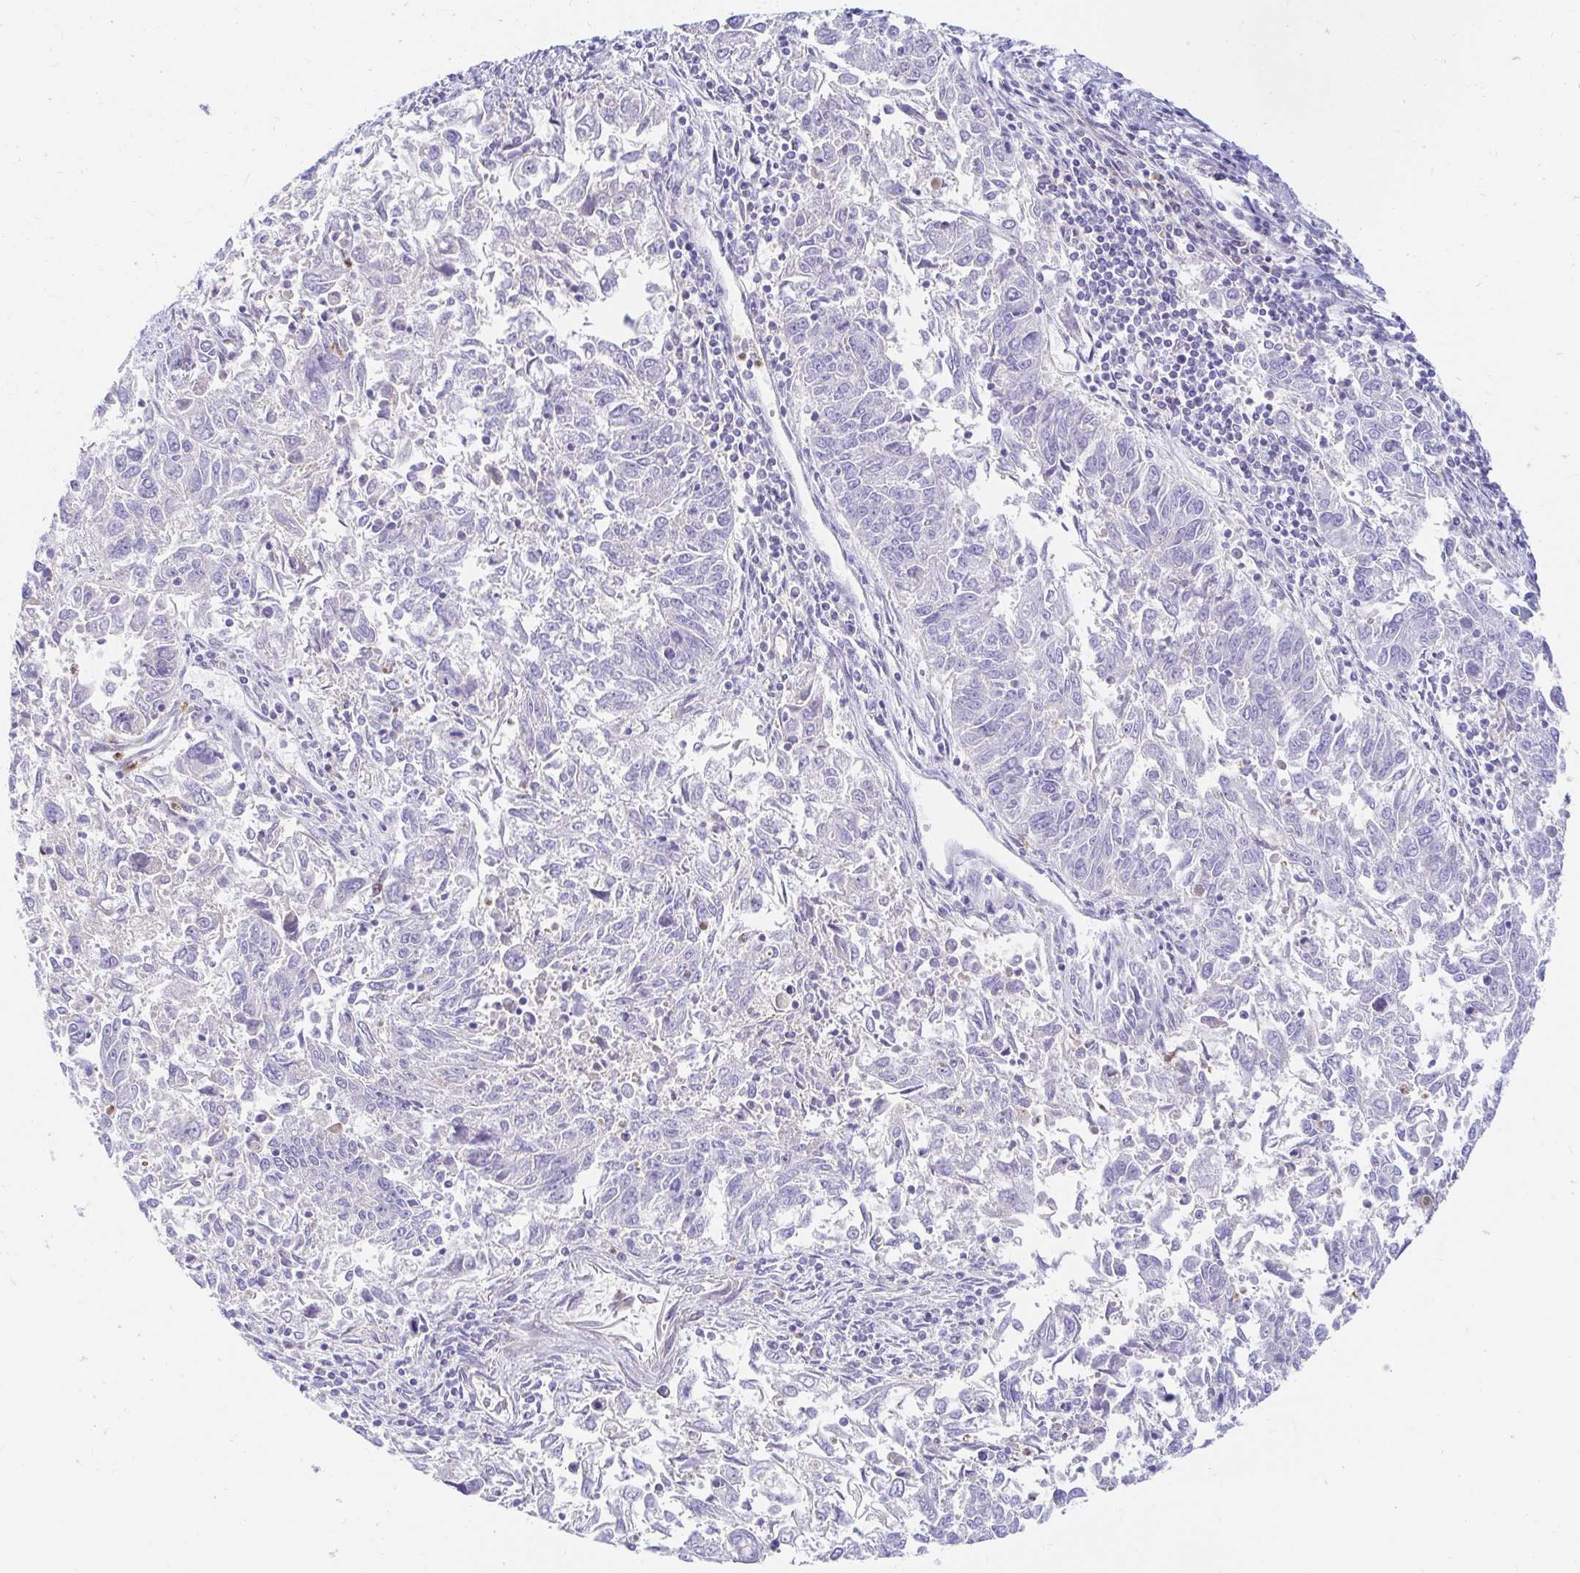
{"staining": {"intensity": "negative", "quantity": "none", "location": "none"}, "tissue": "endometrial cancer", "cell_type": "Tumor cells", "image_type": "cancer", "snomed": [{"axis": "morphology", "description": "Adenocarcinoma, NOS"}, {"axis": "topography", "description": "Endometrium"}], "caption": "Tumor cells are negative for brown protein staining in endometrial adenocarcinoma. The staining is performed using DAB brown chromogen with nuclei counter-stained in using hematoxylin.", "gene": "HINFP", "patient": {"sex": "female", "age": 42}}